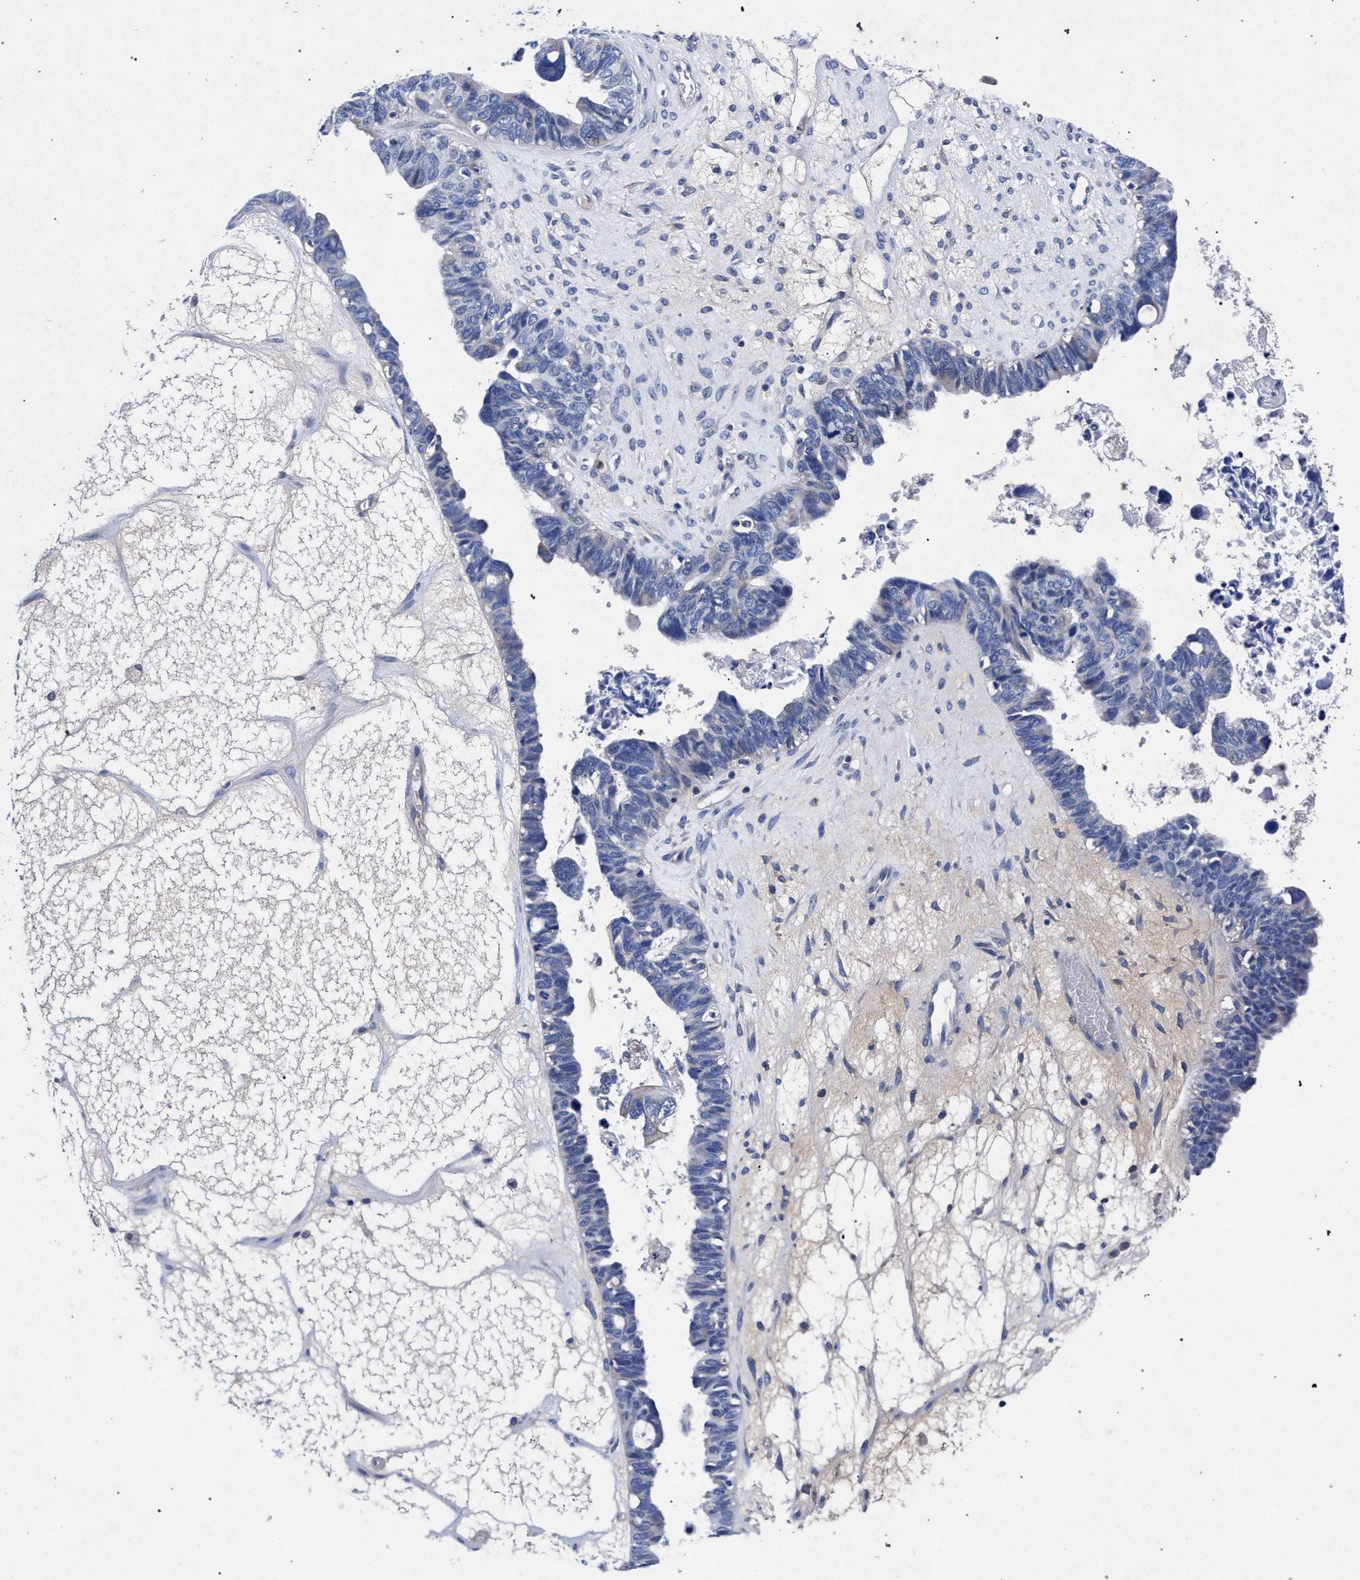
{"staining": {"intensity": "negative", "quantity": "none", "location": "none"}, "tissue": "ovarian cancer", "cell_type": "Tumor cells", "image_type": "cancer", "snomed": [{"axis": "morphology", "description": "Cystadenocarcinoma, serous, NOS"}, {"axis": "topography", "description": "Ovary"}], "caption": "This is an immunohistochemistry (IHC) histopathology image of ovarian cancer. There is no expression in tumor cells.", "gene": "HSD17B14", "patient": {"sex": "female", "age": 79}}